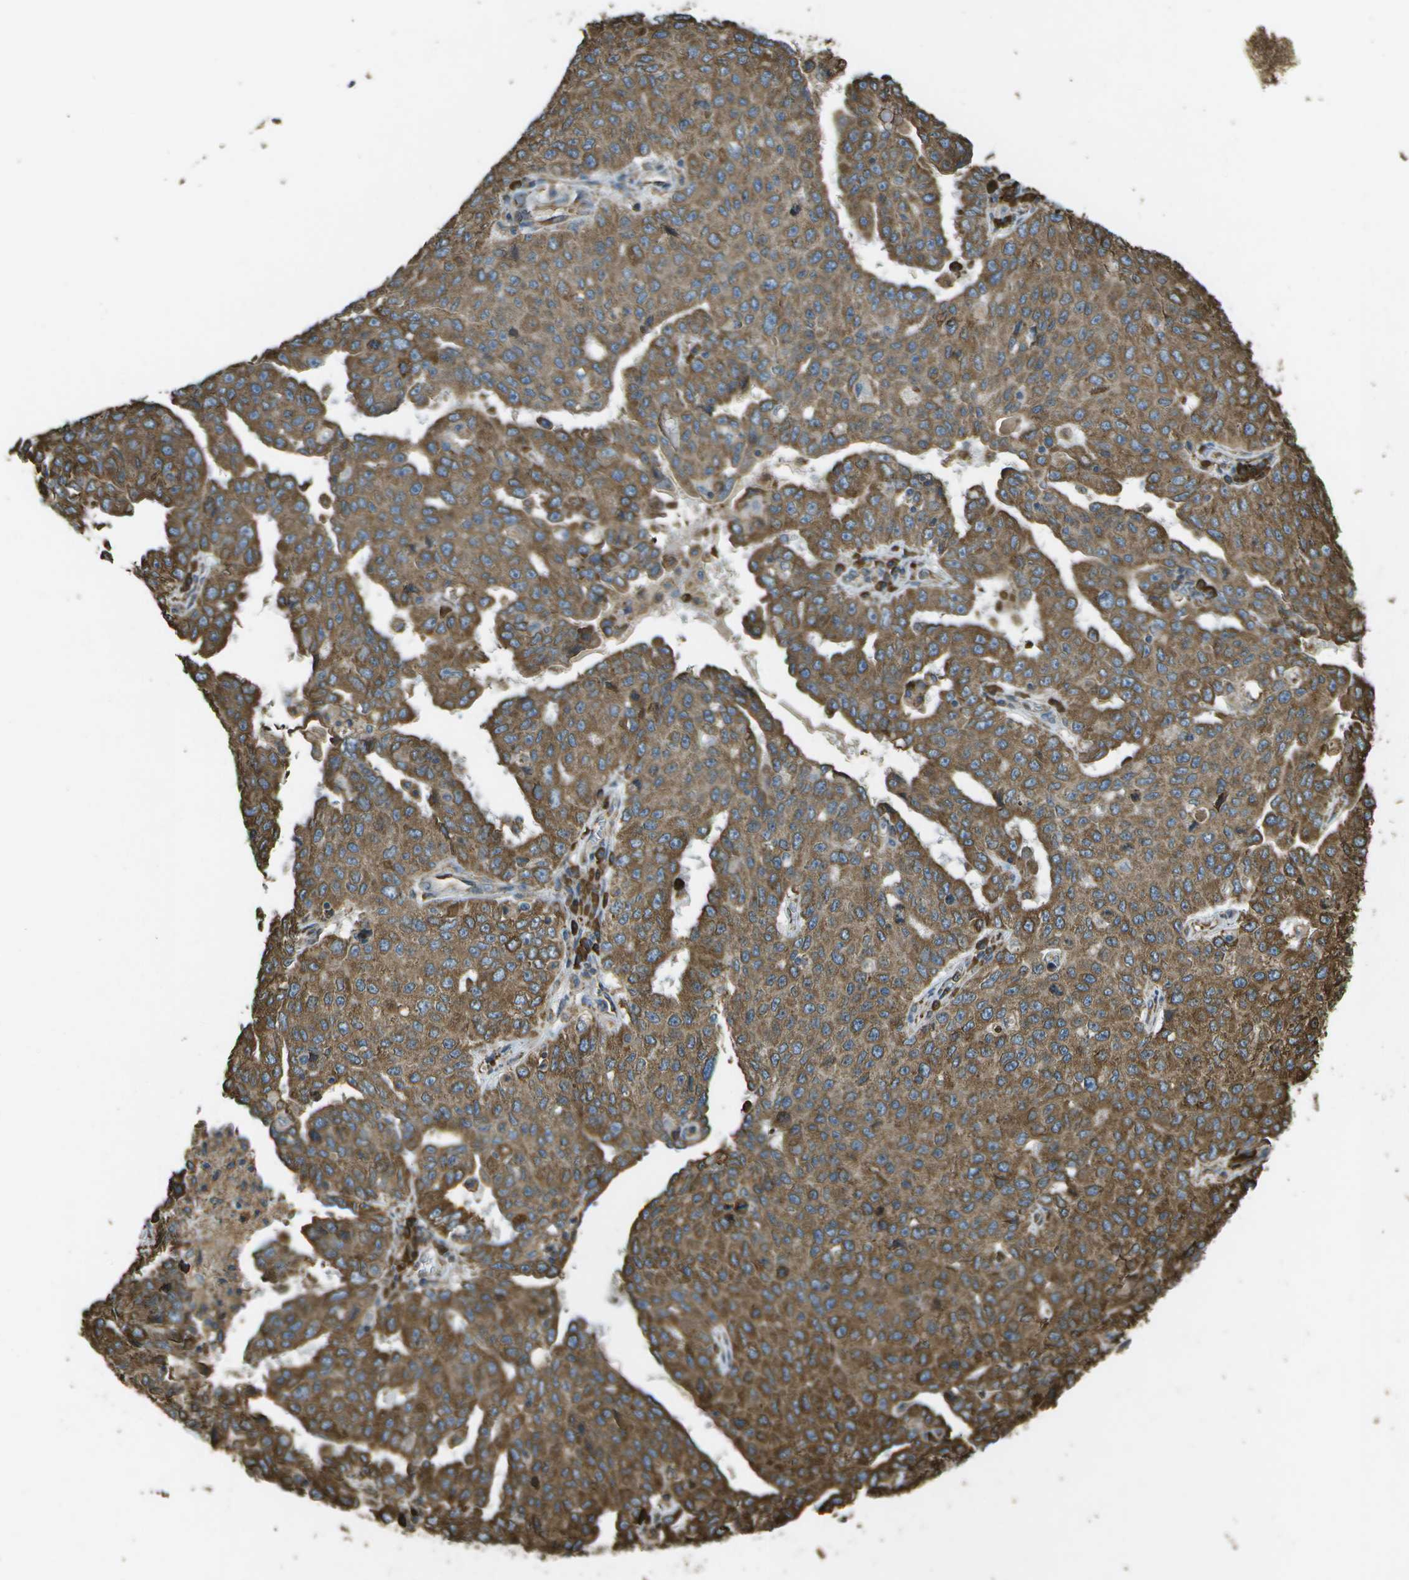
{"staining": {"intensity": "strong", "quantity": ">75%", "location": "cytoplasmic/membranous"}, "tissue": "ovarian cancer", "cell_type": "Tumor cells", "image_type": "cancer", "snomed": [{"axis": "morphology", "description": "Carcinoma, endometroid"}, {"axis": "topography", "description": "Ovary"}], "caption": "This is an image of IHC staining of ovarian endometroid carcinoma, which shows strong staining in the cytoplasmic/membranous of tumor cells.", "gene": "PDIA4", "patient": {"sex": "female", "age": 62}}